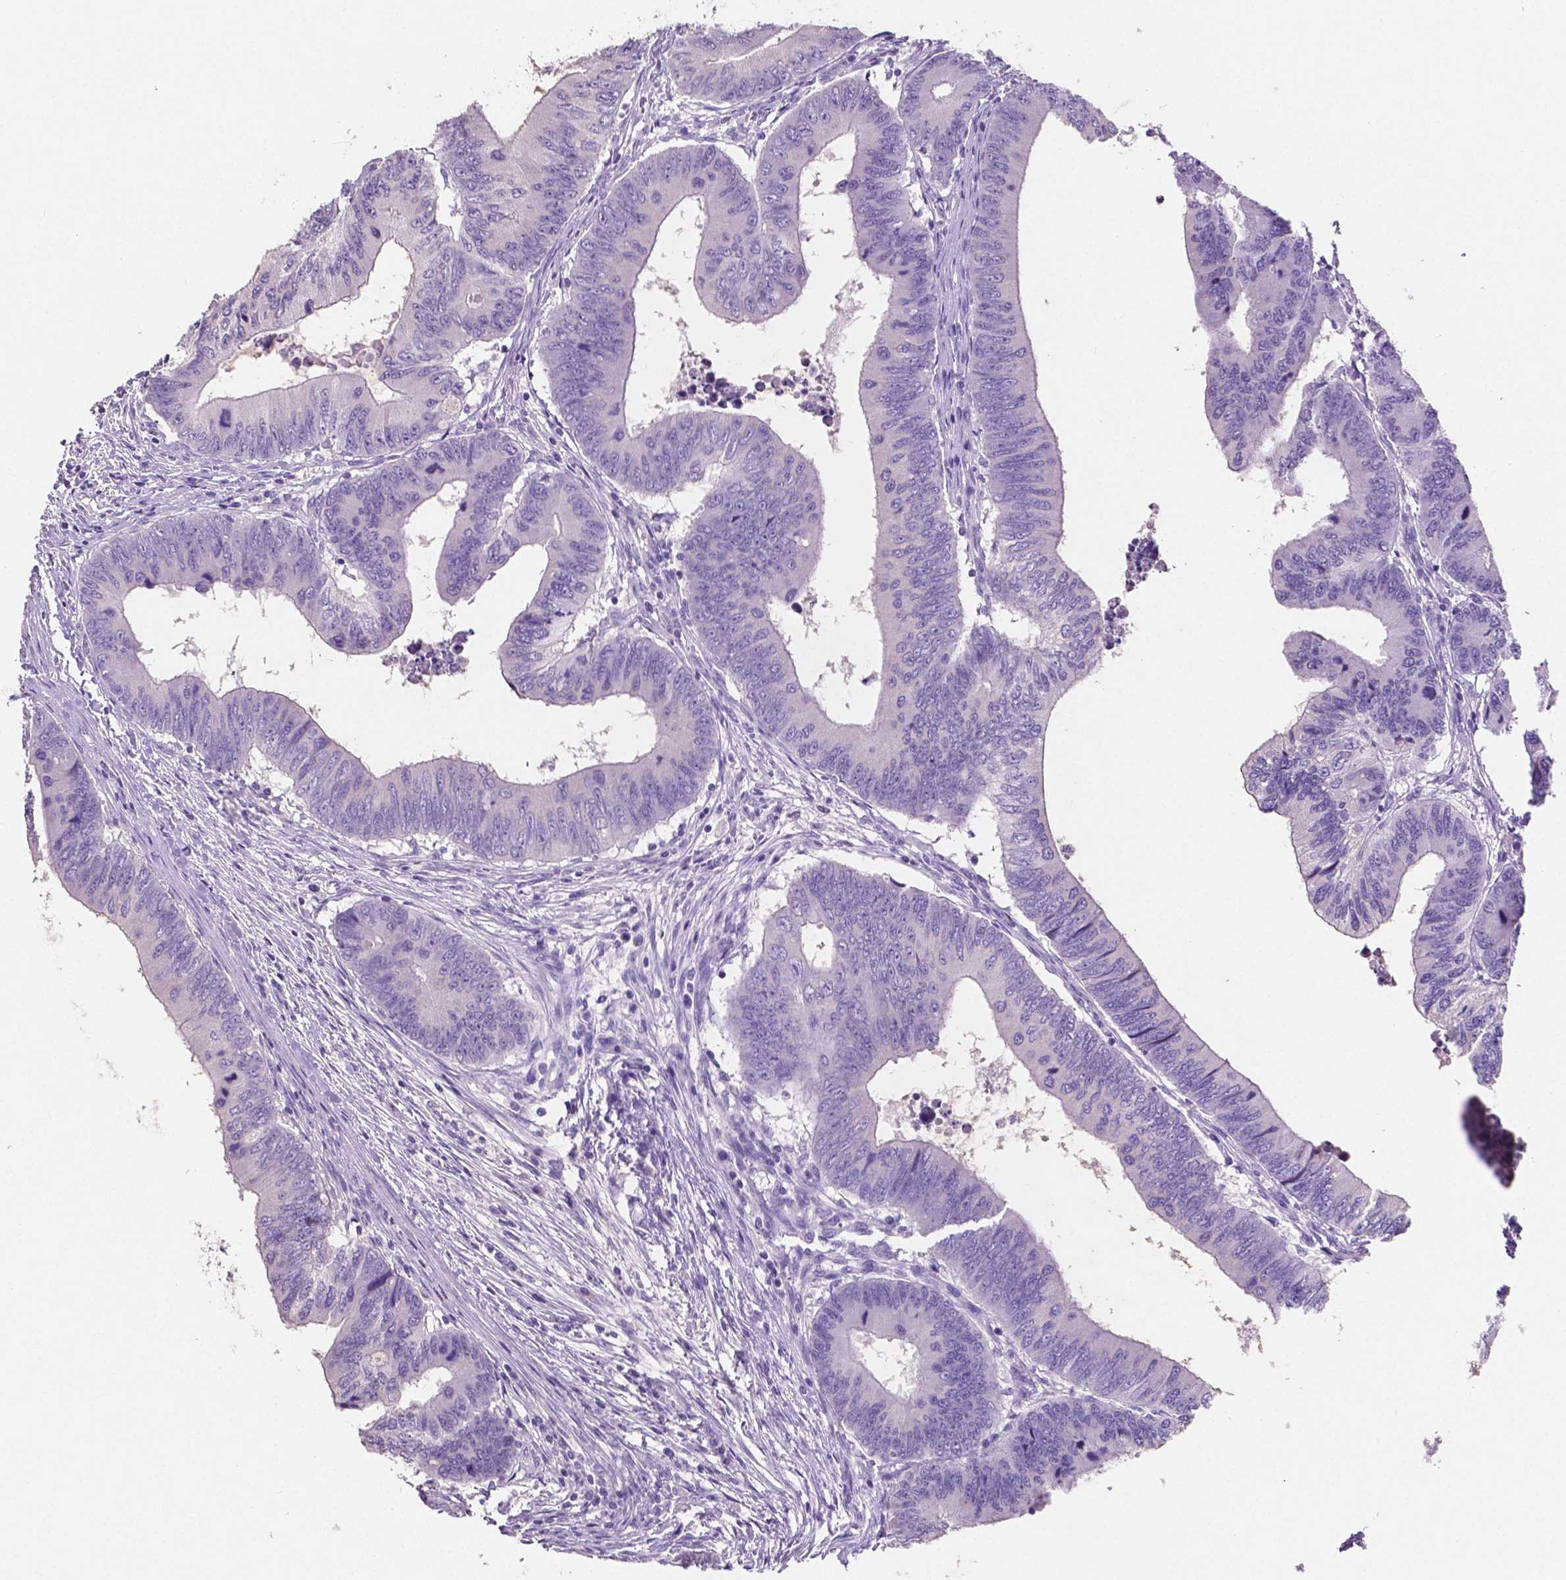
{"staining": {"intensity": "negative", "quantity": "none", "location": "none"}, "tissue": "colorectal cancer", "cell_type": "Tumor cells", "image_type": "cancer", "snomed": [{"axis": "morphology", "description": "Adenocarcinoma, NOS"}, {"axis": "topography", "description": "Colon"}], "caption": "Tumor cells show no significant staining in adenocarcinoma (colorectal).", "gene": "SLC22A2", "patient": {"sex": "male", "age": 53}}